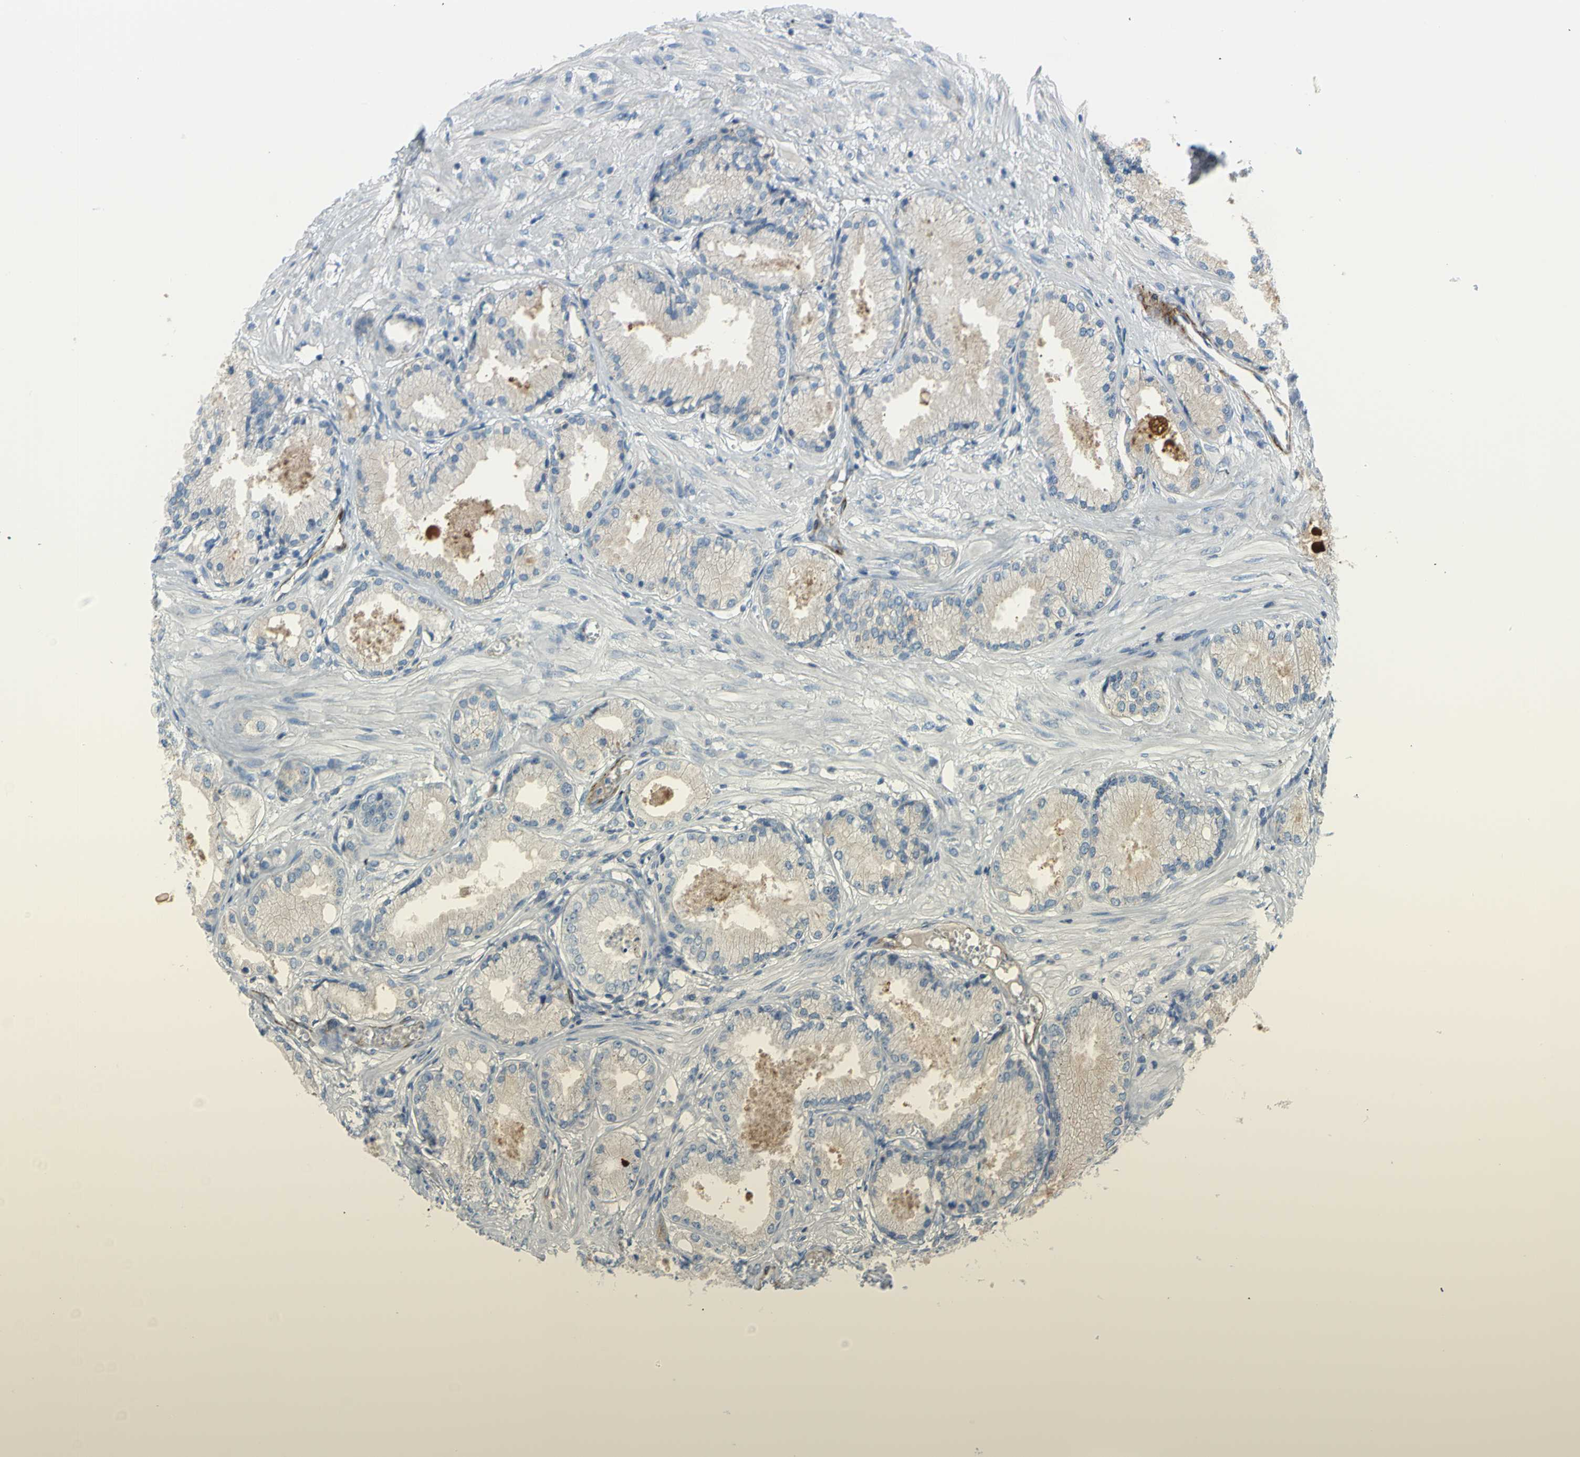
{"staining": {"intensity": "negative", "quantity": "none", "location": "none"}, "tissue": "prostate cancer", "cell_type": "Tumor cells", "image_type": "cancer", "snomed": [{"axis": "morphology", "description": "Adenocarcinoma, Low grade"}, {"axis": "topography", "description": "Prostate"}], "caption": "This is a micrograph of immunohistochemistry staining of prostate low-grade adenocarcinoma, which shows no staining in tumor cells.", "gene": "PRRG2", "patient": {"sex": "male", "age": 72}}